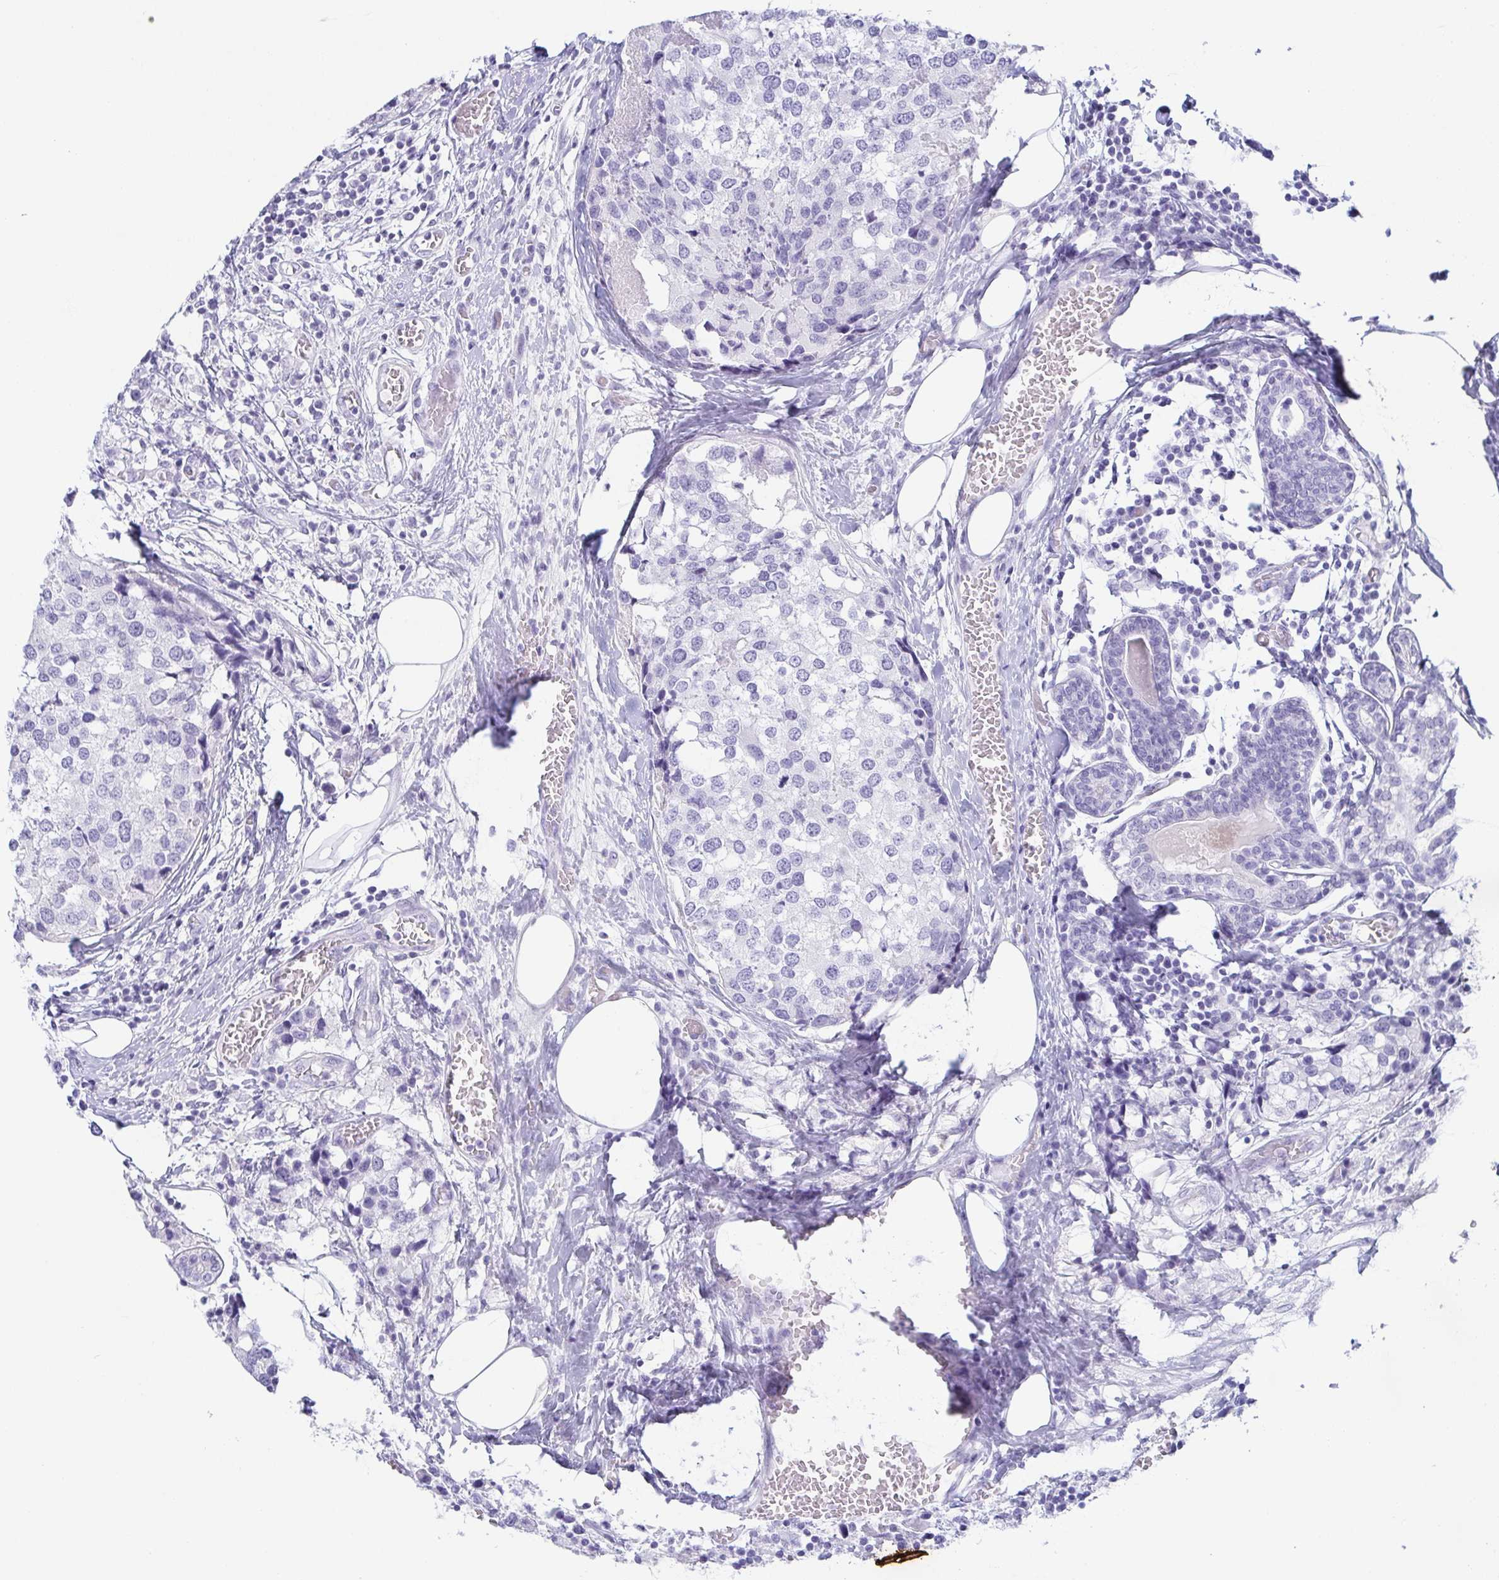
{"staining": {"intensity": "negative", "quantity": "none", "location": "none"}, "tissue": "breast cancer", "cell_type": "Tumor cells", "image_type": "cancer", "snomed": [{"axis": "morphology", "description": "Lobular carcinoma"}, {"axis": "topography", "description": "Breast"}], "caption": "The immunohistochemistry image has no significant staining in tumor cells of breast lobular carcinoma tissue. (Immunohistochemistry (ihc), brightfield microscopy, high magnification).", "gene": "ZG16B", "patient": {"sex": "female", "age": 59}}